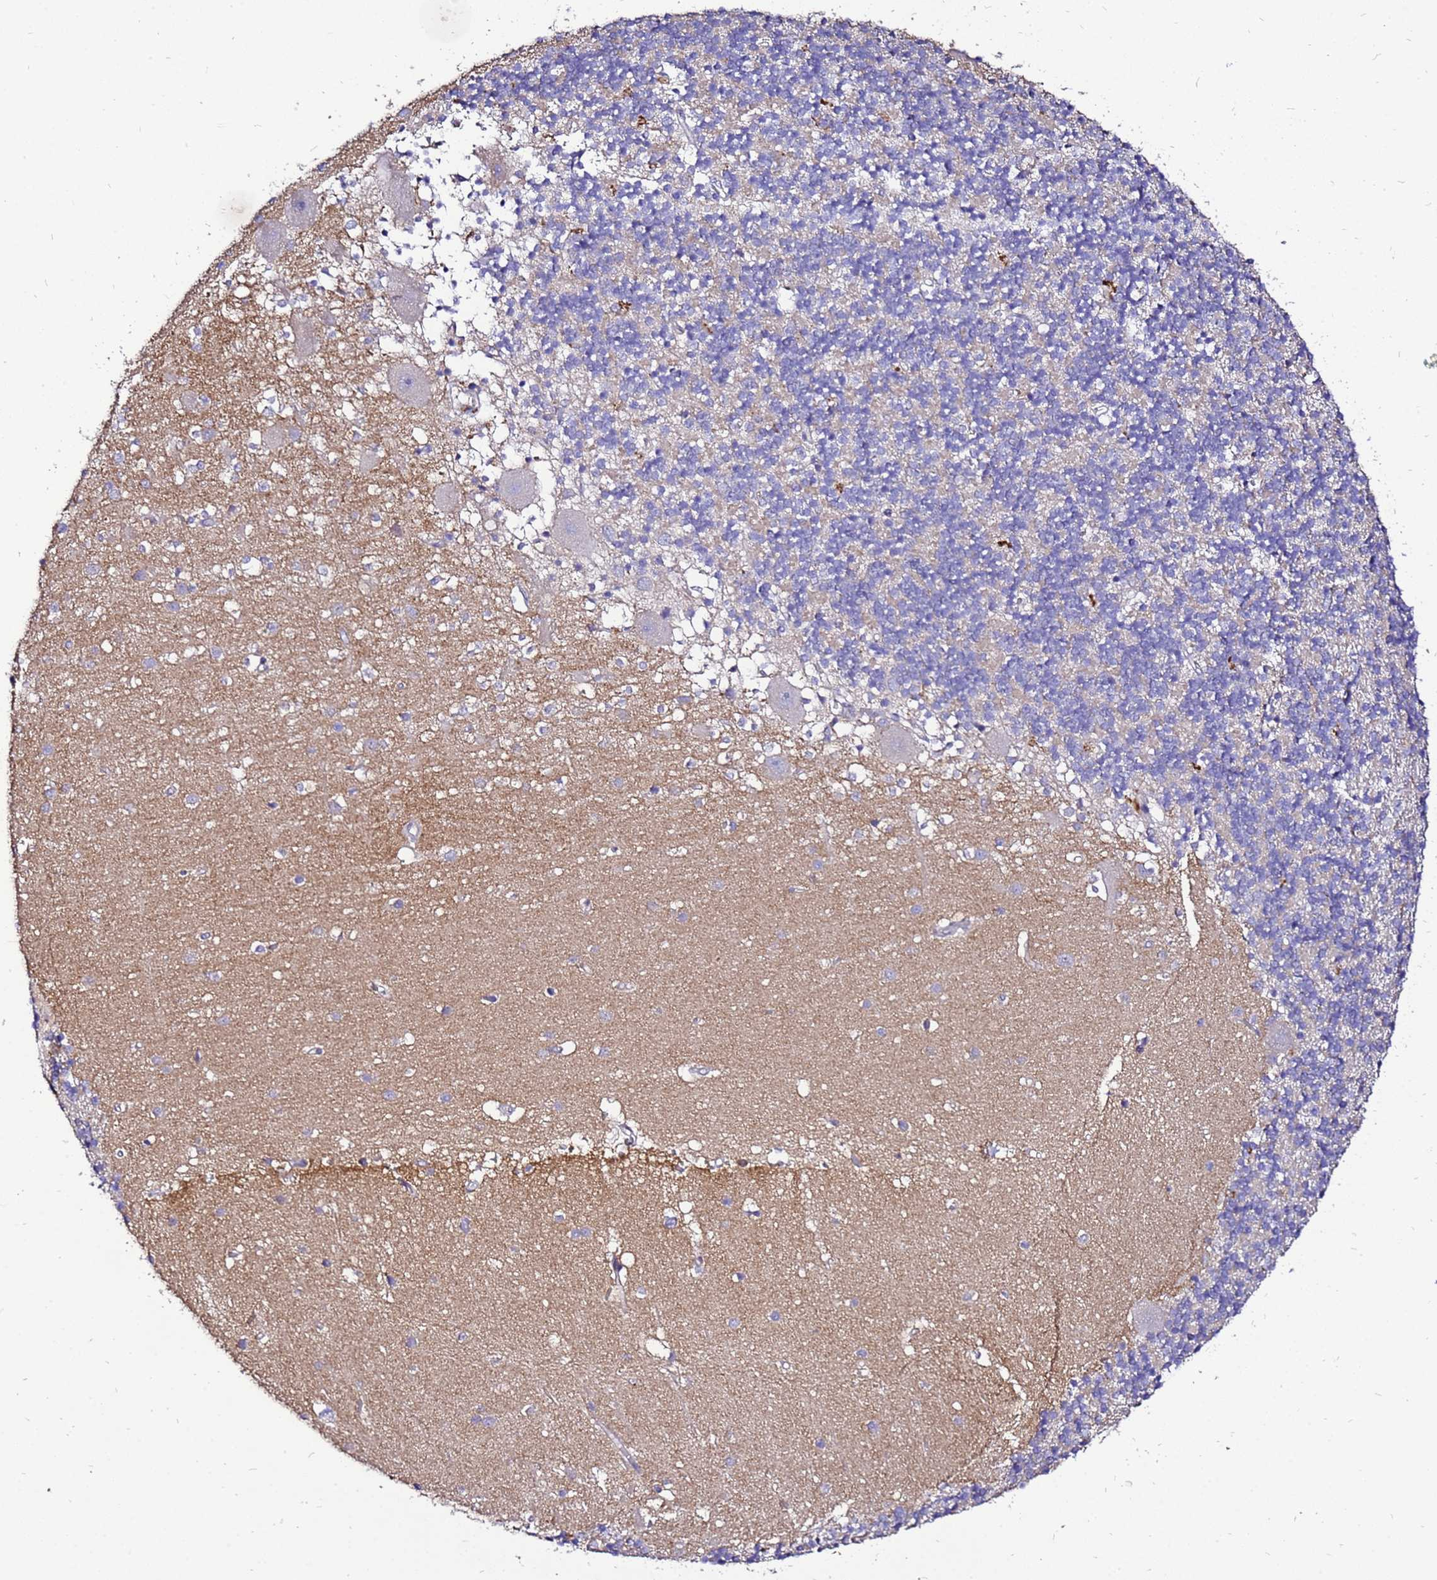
{"staining": {"intensity": "negative", "quantity": "none", "location": "none"}, "tissue": "cerebellum", "cell_type": "Cells in granular layer", "image_type": "normal", "snomed": [{"axis": "morphology", "description": "Normal tissue, NOS"}, {"axis": "topography", "description": "Cerebellum"}], "caption": "Immunohistochemistry (IHC) micrograph of unremarkable cerebellum: cerebellum stained with DAB demonstrates no significant protein expression in cells in granular layer.", "gene": "ADPGK", "patient": {"sex": "male", "age": 54}}